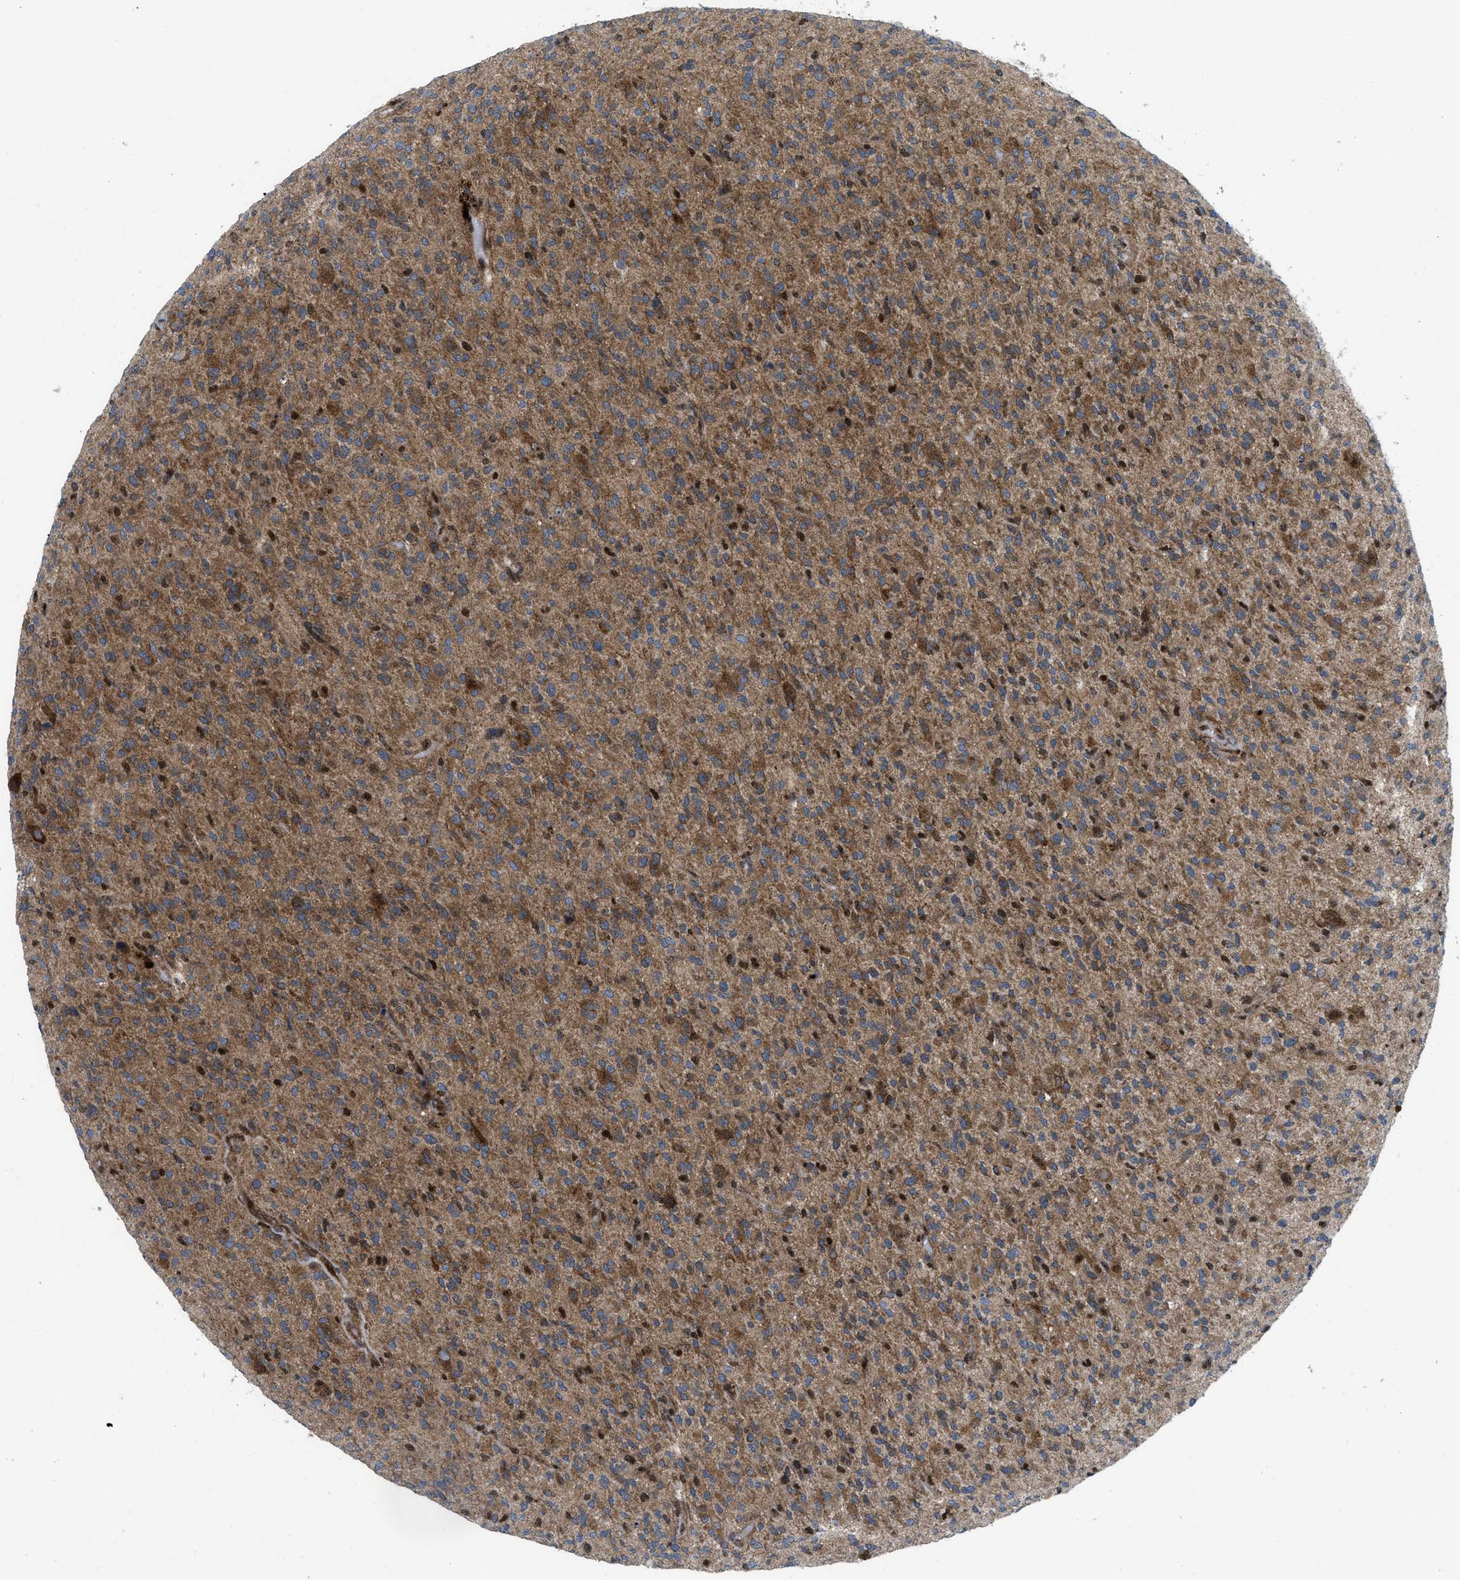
{"staining": {"intensity": "moderate", "quantity": ">75%", "location": "cytoplasmic/membranous,nuclear"}, "tissue": "glioma", "cell_type": "Tumor cells", "image_type": "cancer", "snomed": [{"axis": "morphology", "description": "Glioma, malignant, High grade"}, {"axis": "topography", "description": "Brain"}], "caption": "Immunohistochemical staining of high-grade glioma (malignant) shows moderate cytoplasmic/membranous and nuclear protein positivity in approximately >75% of tumor cells. (brown staining indicates protein expression, while blue staining denotes nuclei).", "gene": "PPP2CB", "patient": {"sex": "male", "age": 71}}